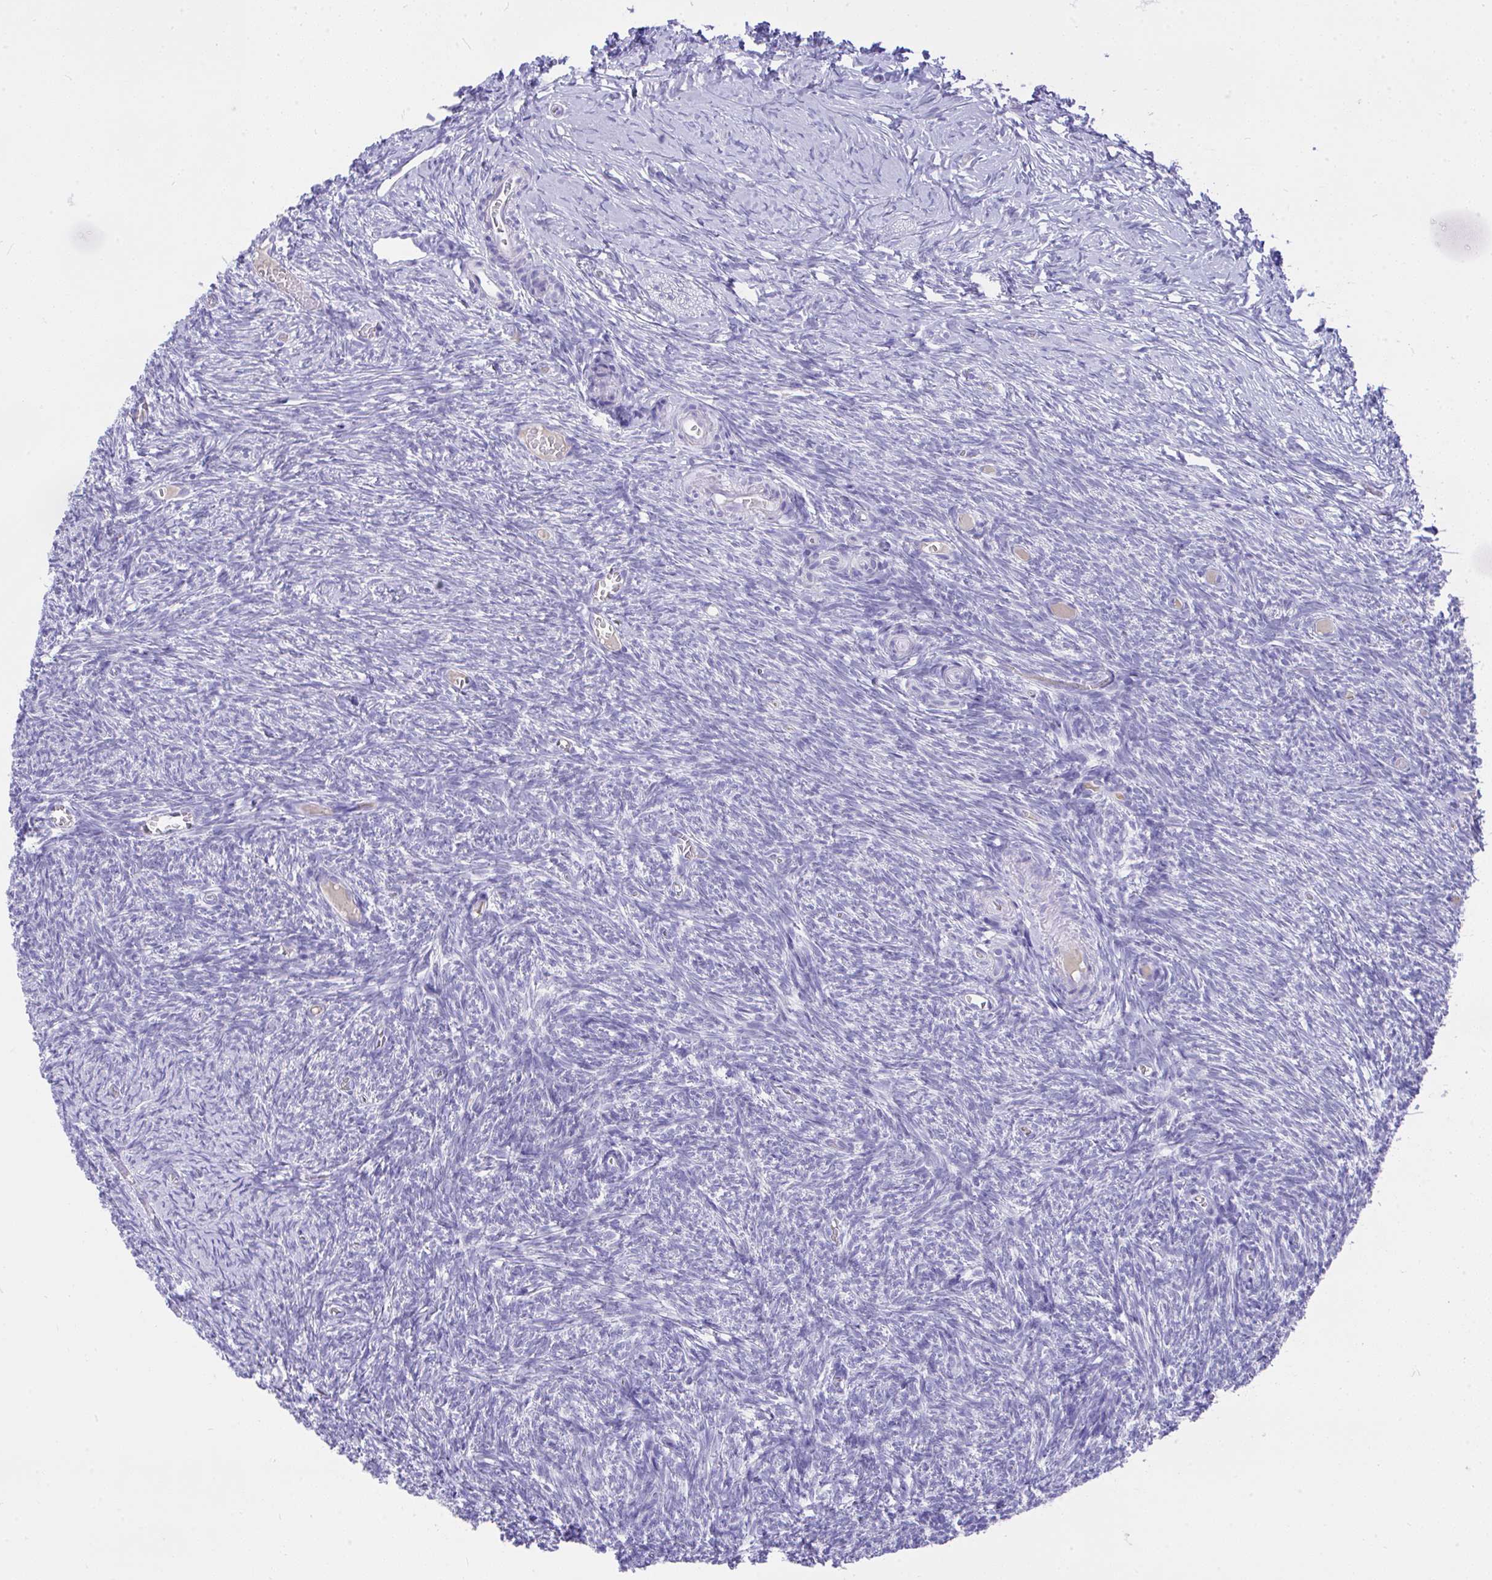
{"staining": {"intensity": "negative", "quantity": "none", "location": "none"}, "tissue": "ovary", "cell_type": "Ovarian stroma cells", "image_type": "normal", "snomed": [{"axis": "morphology", "description": "Normal tissue, NOS"}, {"axis": "topography", "description": "Ovary"}], "caption": "This micrograph is of normal ovary stained with immunohistochemistry to label a protein in brown with the nuclei are counter-stained blue. There is no staining in ovarian stroma cells.", "gene": "MS4A12", "patient": {"sex": "female", "age": 39}}